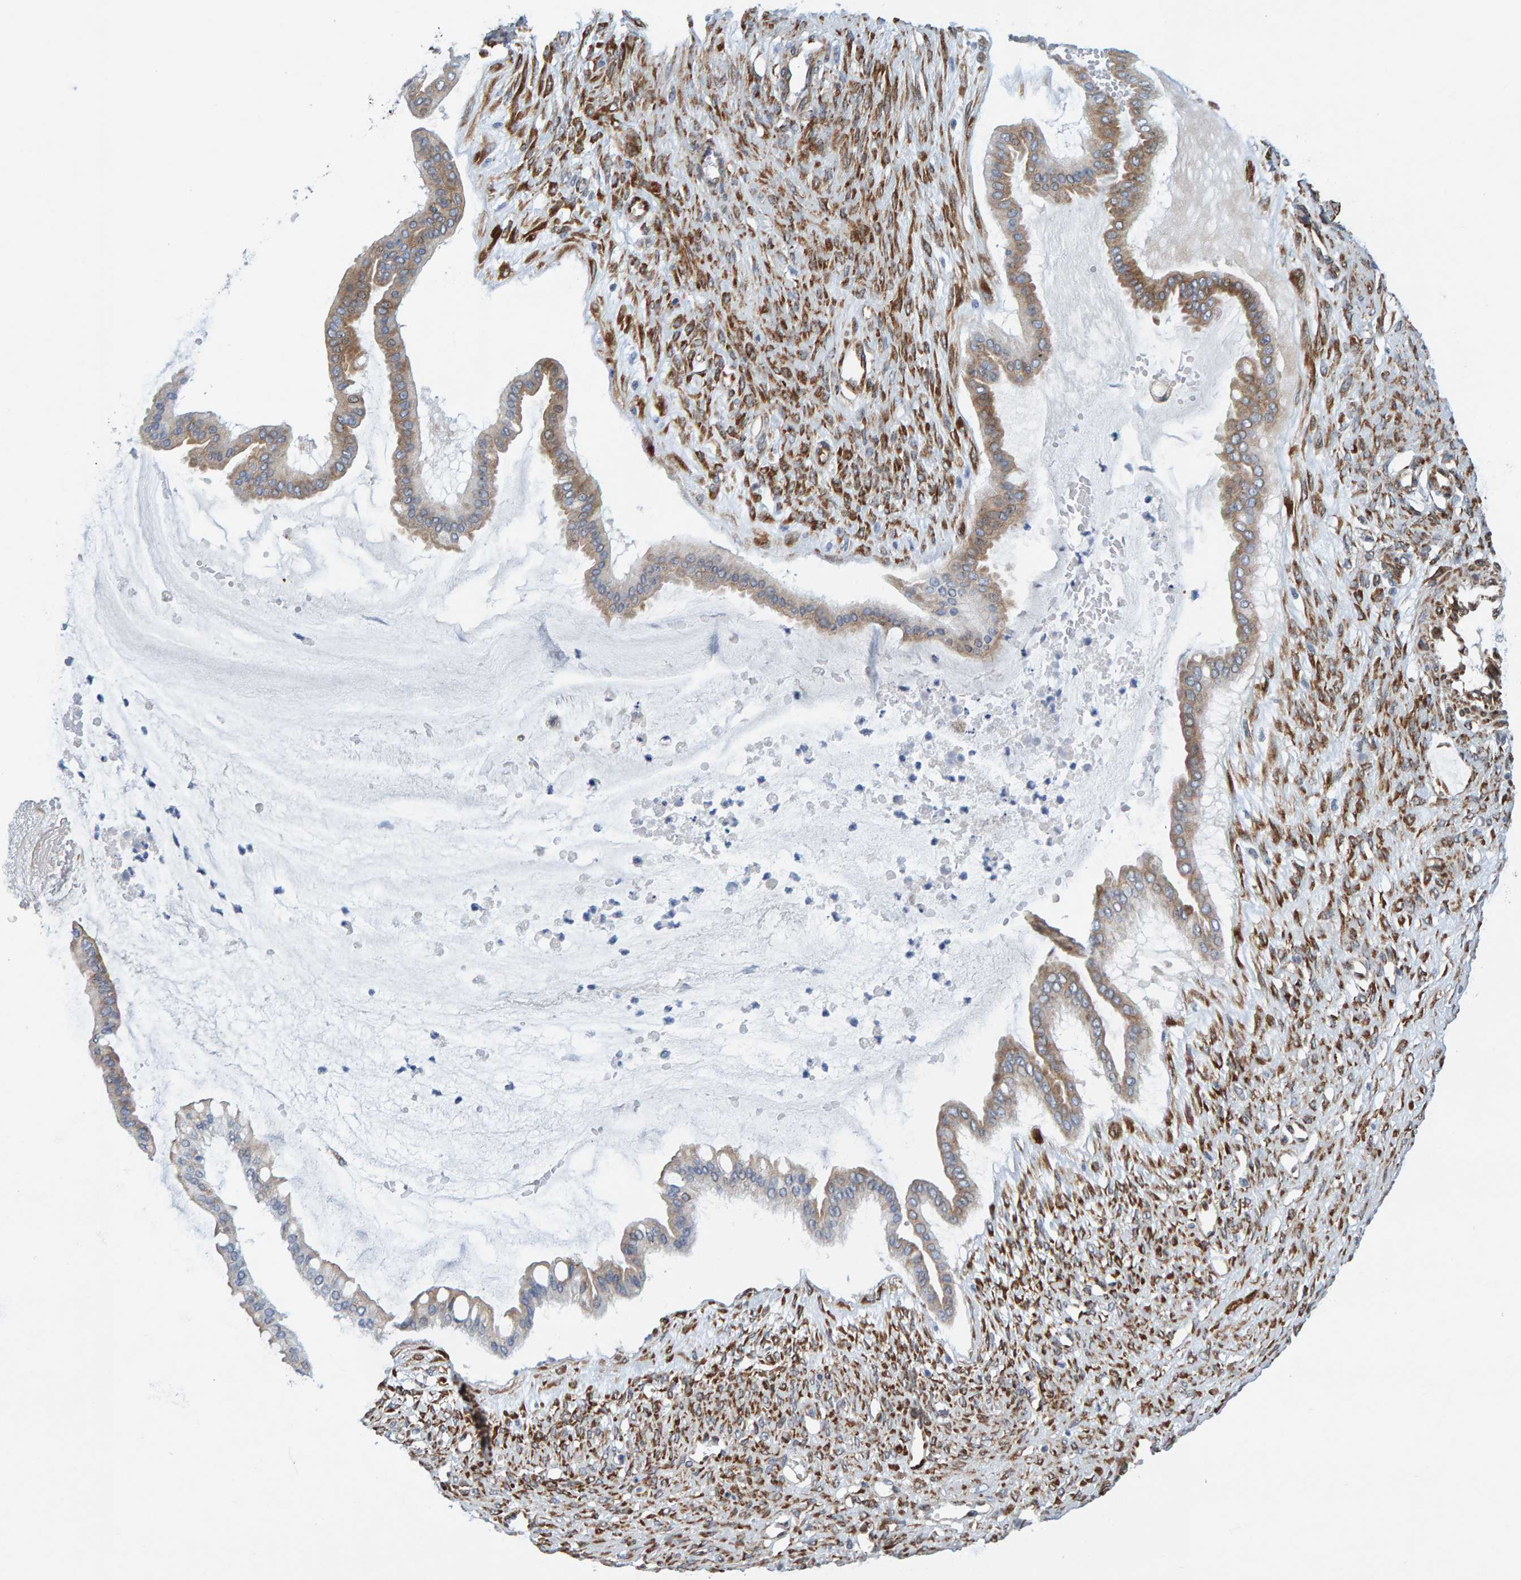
{"staining": {"intensity": "moderate", "quantity": "25%-75%", "location": "cytoplasmic/membranous"}, "tissue": "ovarian cancer", "cell_type": "Tumor cells", "image_type": "cancer", "snomed": [{"axis": "morphology", "description": "Cystadenocarcinoma, mucinous, NOS"}, {"axis": "topography", "description": "Ovary"}], "caption": "Ovarian cancer stained for a protein exhibits moderate cytoplasmic/membranous positivity in tumor cells.", "gene": "MMP16", "patient": {"sex": "female", "age": 73}}